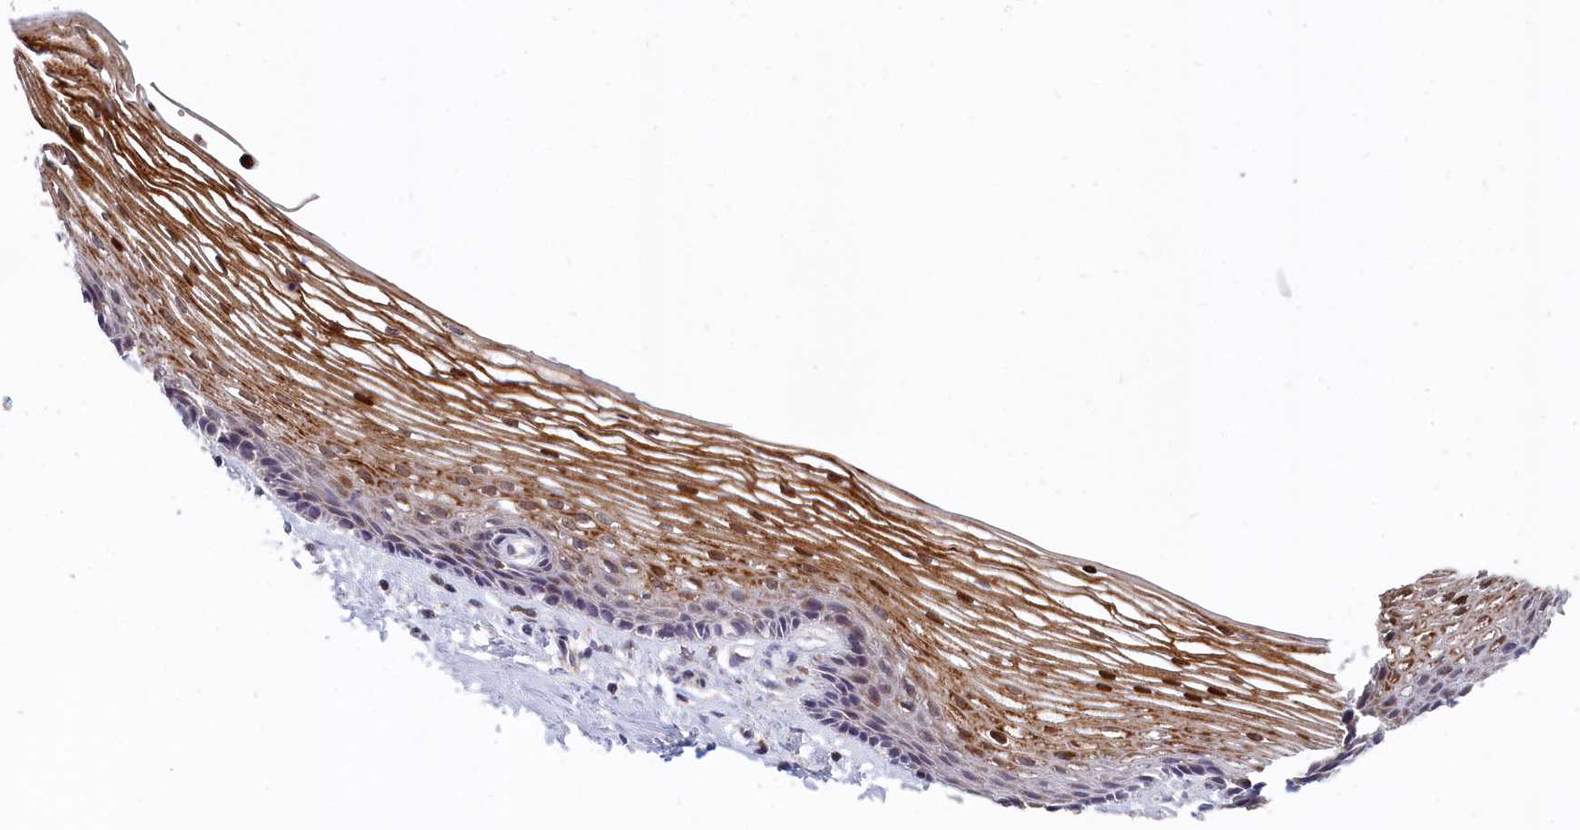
{"staining": {"intensity": "strong", "quantity": "<25%", "location": "cytoplasmic/membranous"}, "tissue": "vagina", "cell_type": "Squamous epithelial cells", "image_type": "normal", "snomed": [{"axis": "morphology", "description": "Normal tissue, NOS"}, {"axis": "topography", "description": "Vagina"}], "caption": "Immunohistochemical staining of normal human vagina exhibits <25% levels of strong cytoplasmic/membranous protein positivity in about <25% of squamous epithelial cells.", "gene": "EPB41L4B", "patient": {"sex": "female", "age": 46}}